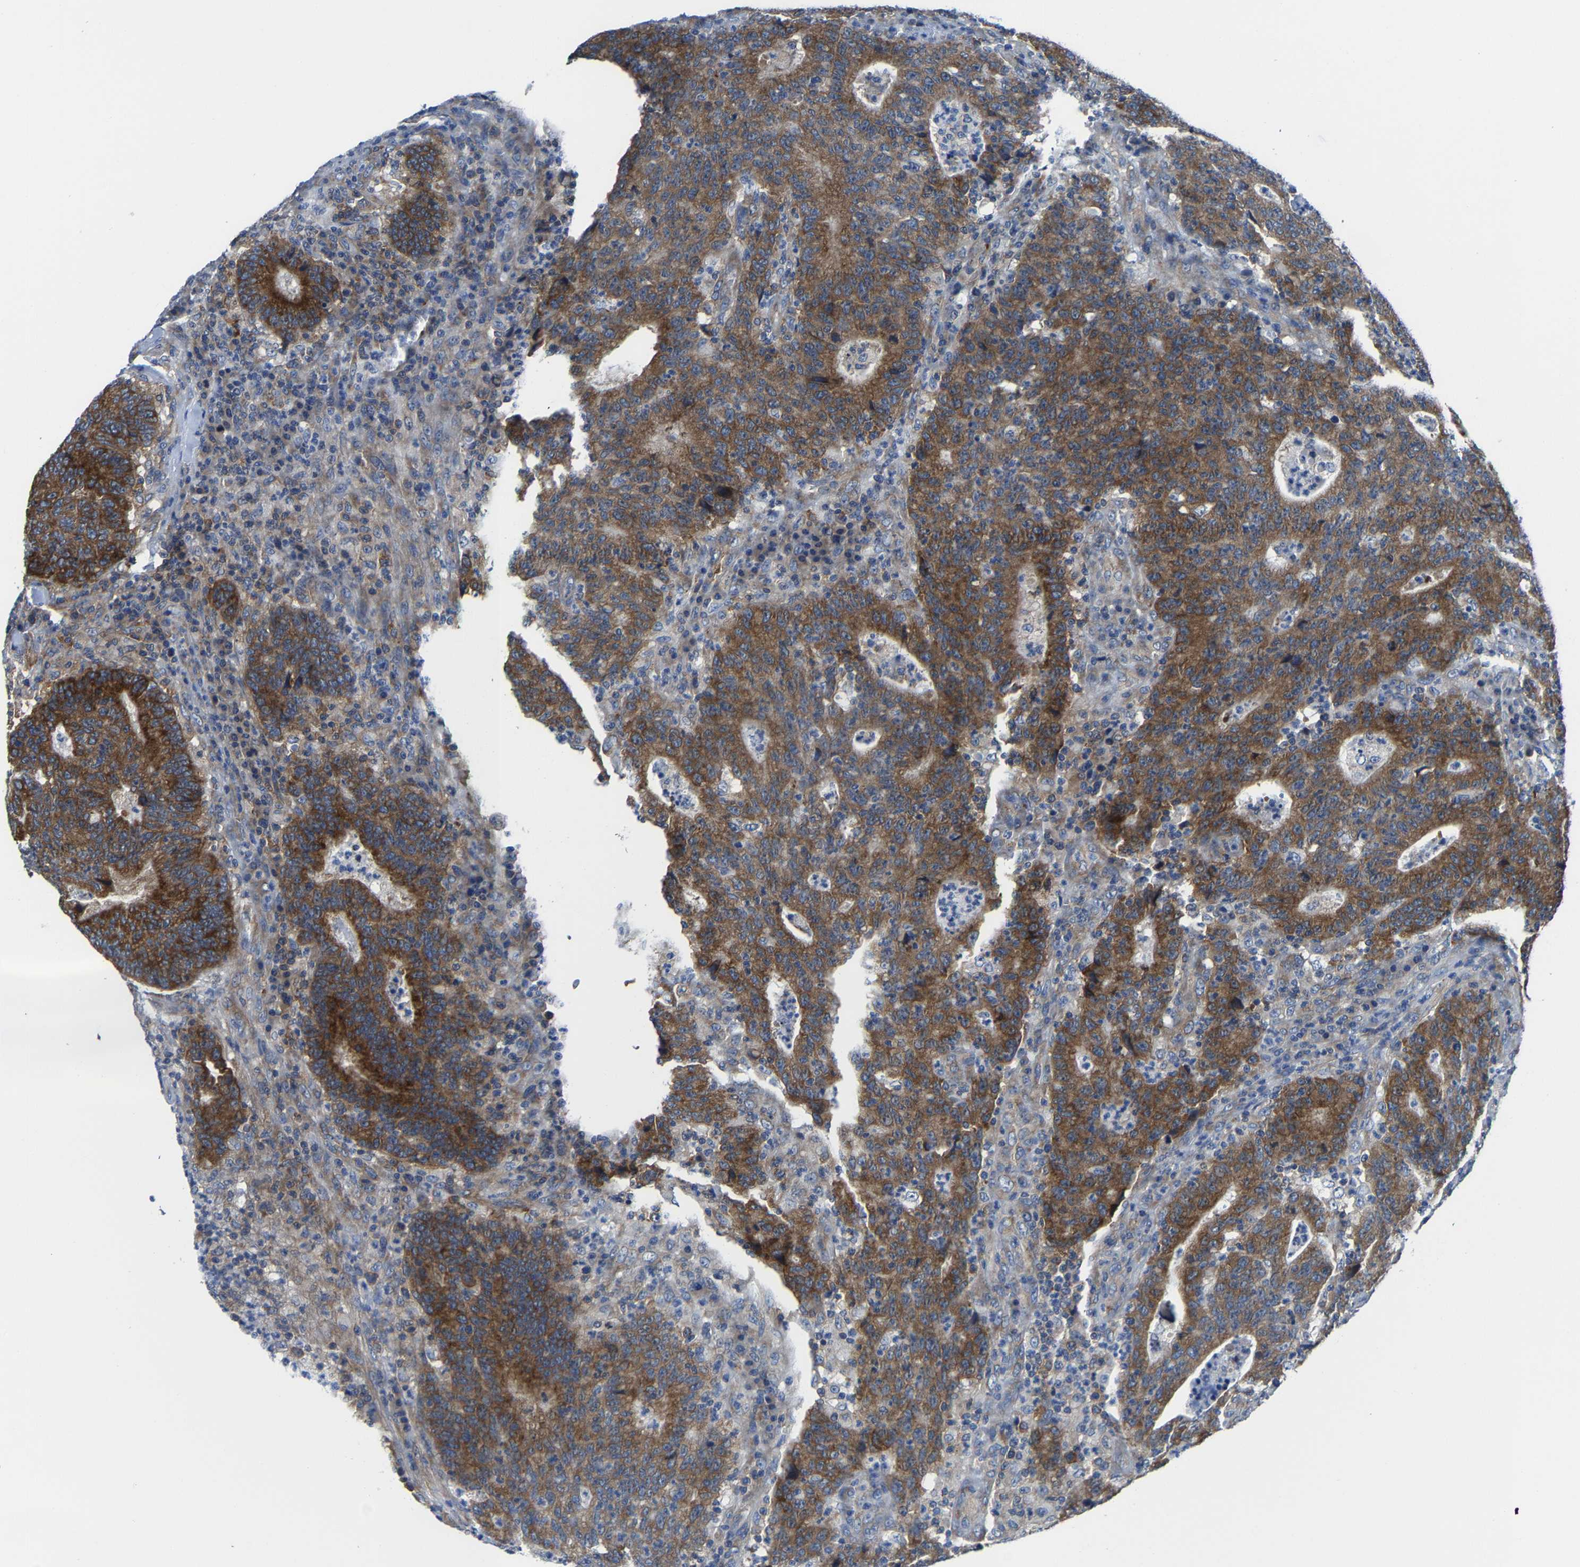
{"staining": {"intensity": "strong", "quantity": ">75%", "location": "cytoplasmic/membranous"}, "tissue": "colorectal cancer", "cell_type": "Tumor cells", "image_type": "cancer", "snomed": [{"axis": "morphology", "description": "Adenocarcinoma, NOS"}, {"axis": "topography", "description": "Colon"}], "caption": "Immunohistochemistry (IHC) micrograph of human colorectal cancer (adenocarcinoma) stained for a protein (brown), which reveals high levels of strong cytoplasmic/membranous expression in about >75% of tumor cells.", "gene": "G3BP2", "patient": {"sex": "female", "age": 75}}